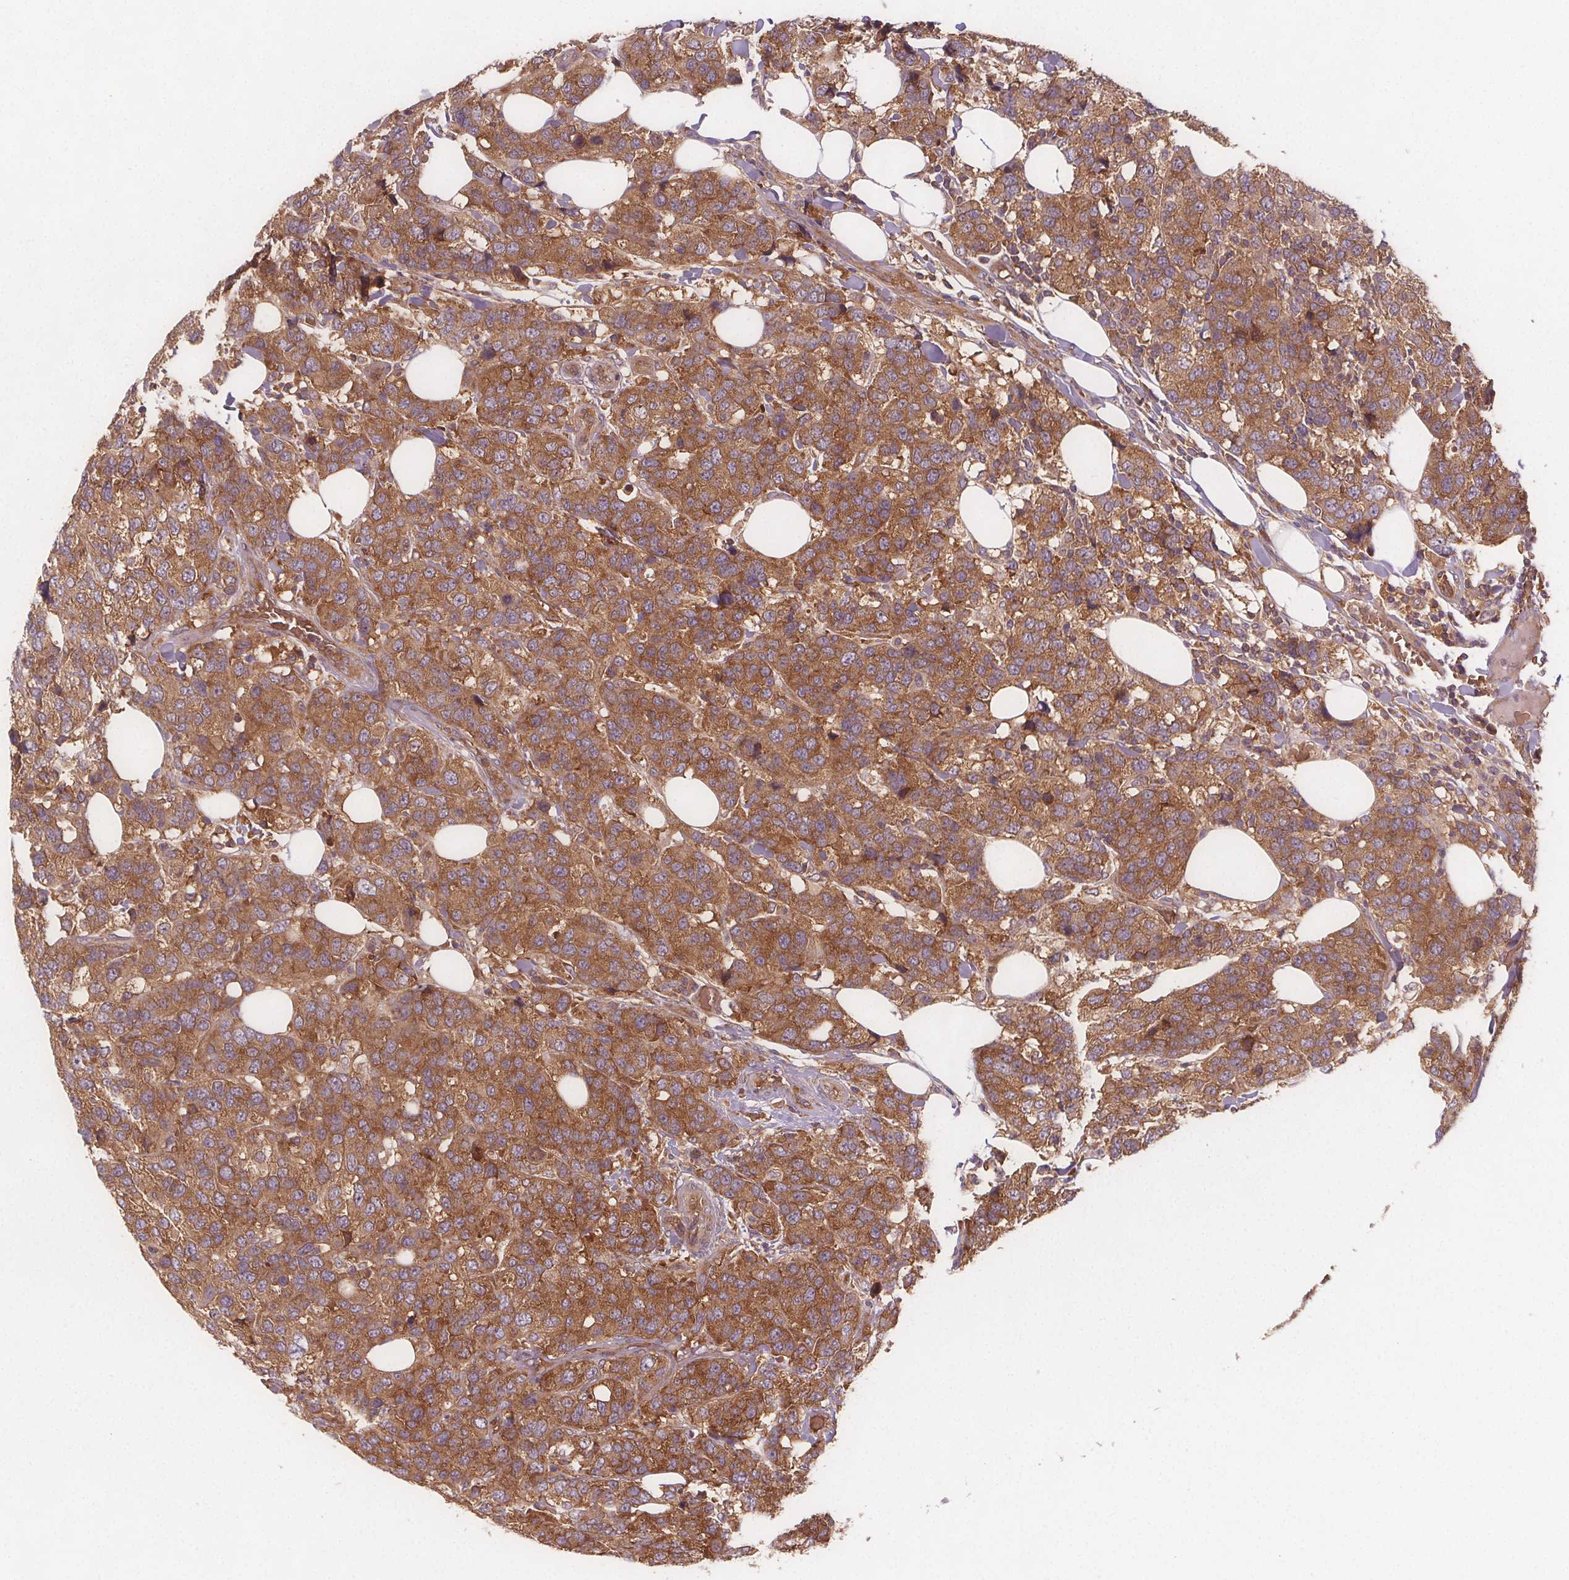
{"staining": {"intensity": "moderate", "quantity": ">75%", "location": "cytoplasmic/membranous"}, "tissue": "breast cancer", "cell_type": "Tumor cells", "image_type": "cancer", "snomed": [{"axis": "morphology", "description": "Lobular carcinoma"}, {"axis": "topography", "description": "Breast"}], "caption": "A histopathology image of lobular carcinoma (breast) stained for a protein shows moderate cytoplasmic/membranous brown staining in tumor cells. The staining was performed using DAB (3,3'-diaminobenzidine), with brown indicating positive protein expression. Nuclei are stained blue with hematoxylin.", "gene": "EIF3D", "patient": {"sex": "female", "age": 59}}